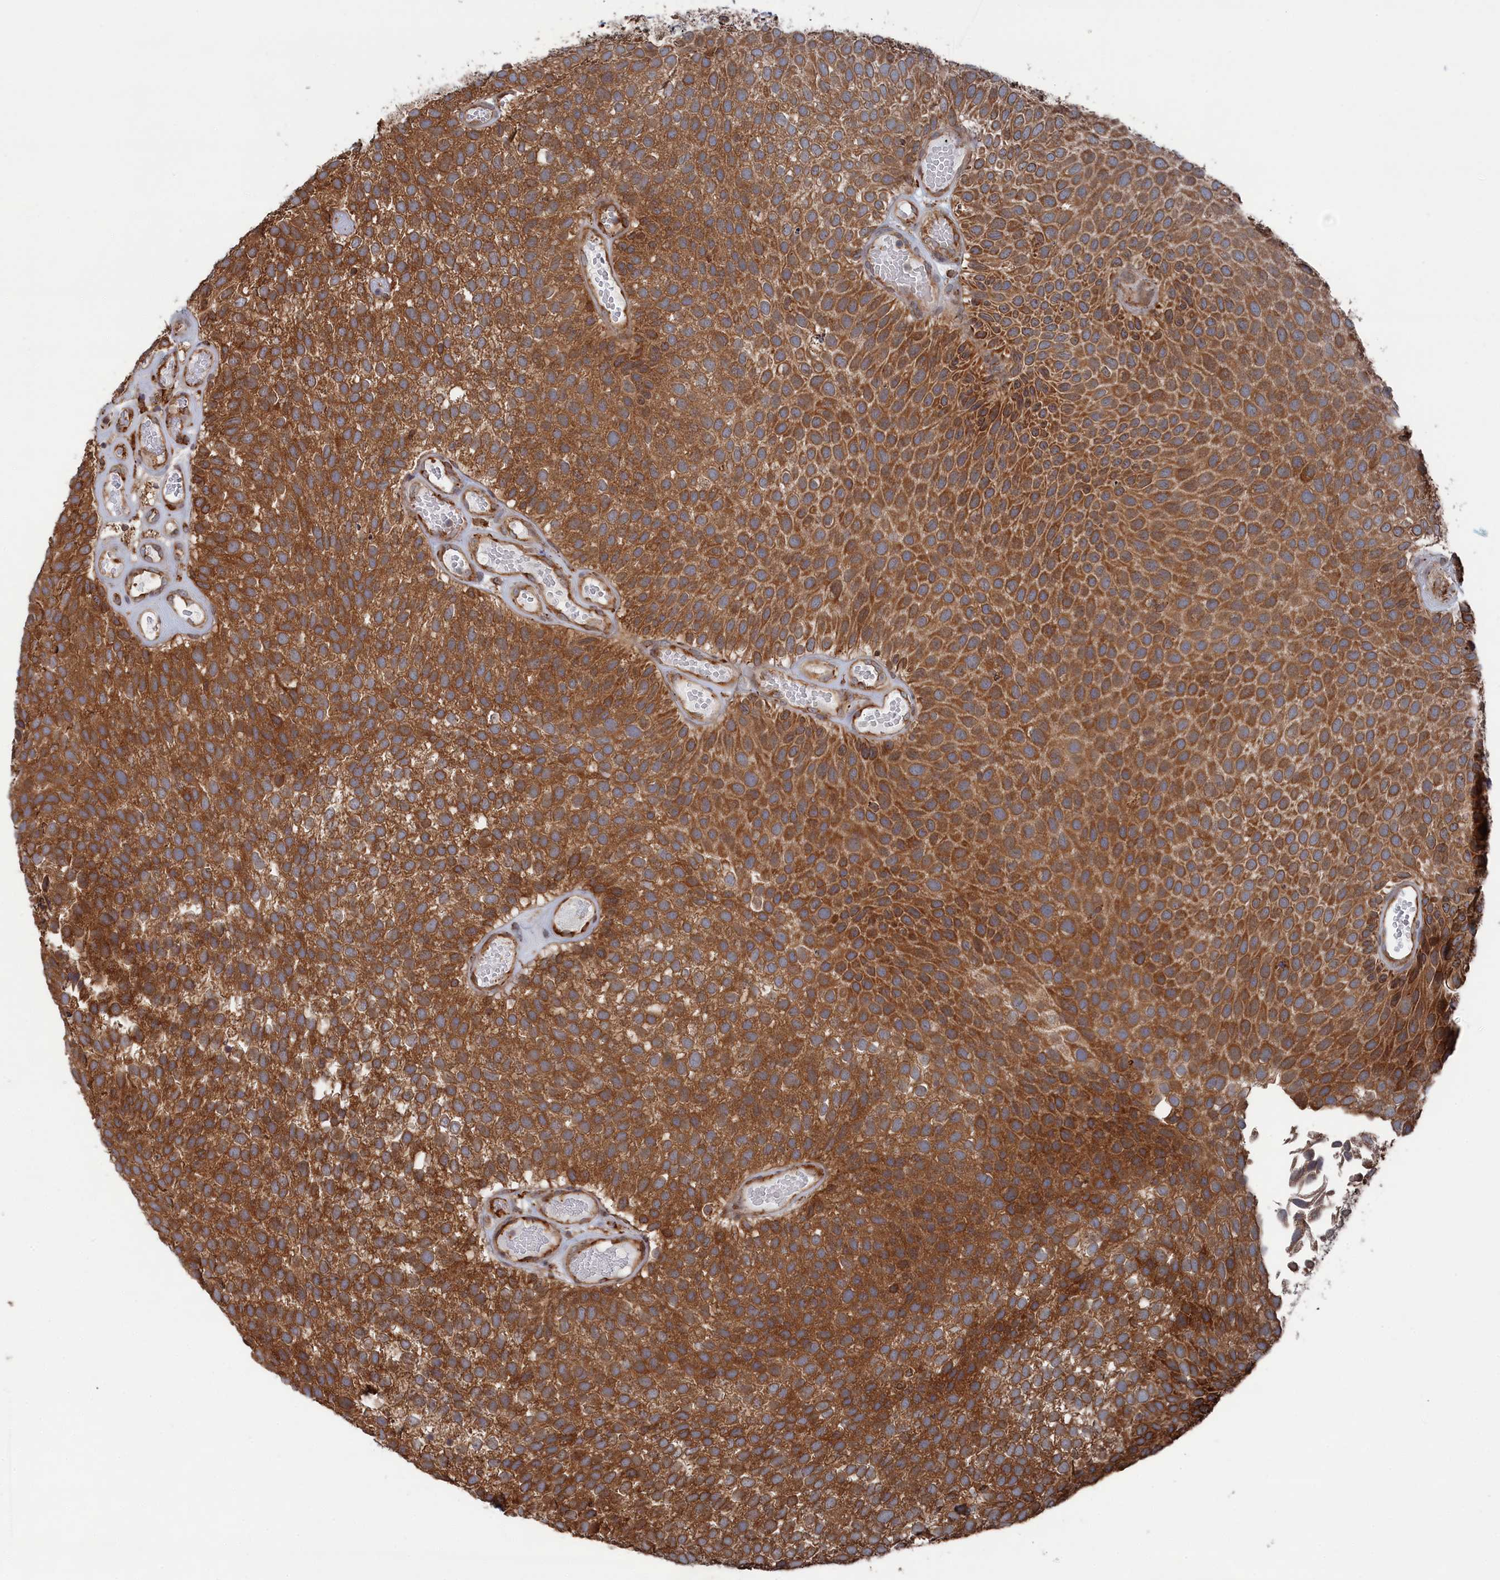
{"staining": {"intensity": "strong", "quantity": ">75%", "location": "cytoplasmic/membranous"}, "tissue": "urothelial cancer", "cell_type": "Tumor cells", "image_type": "cancer", "snomed": [{"axis": "morphology", "description": "Urothelial carcinoma, Low grade"}, {"axis": "topography", "description": "Urinary bladder"}], "caption": "Urothelial cancer stained for a protein (brown) exhibits strong cytoplasmic/membranous positive expression in about >75% of tumor cells.", "gene": "BPIFB6", "patient": {"sex": "male", "age": 89}}